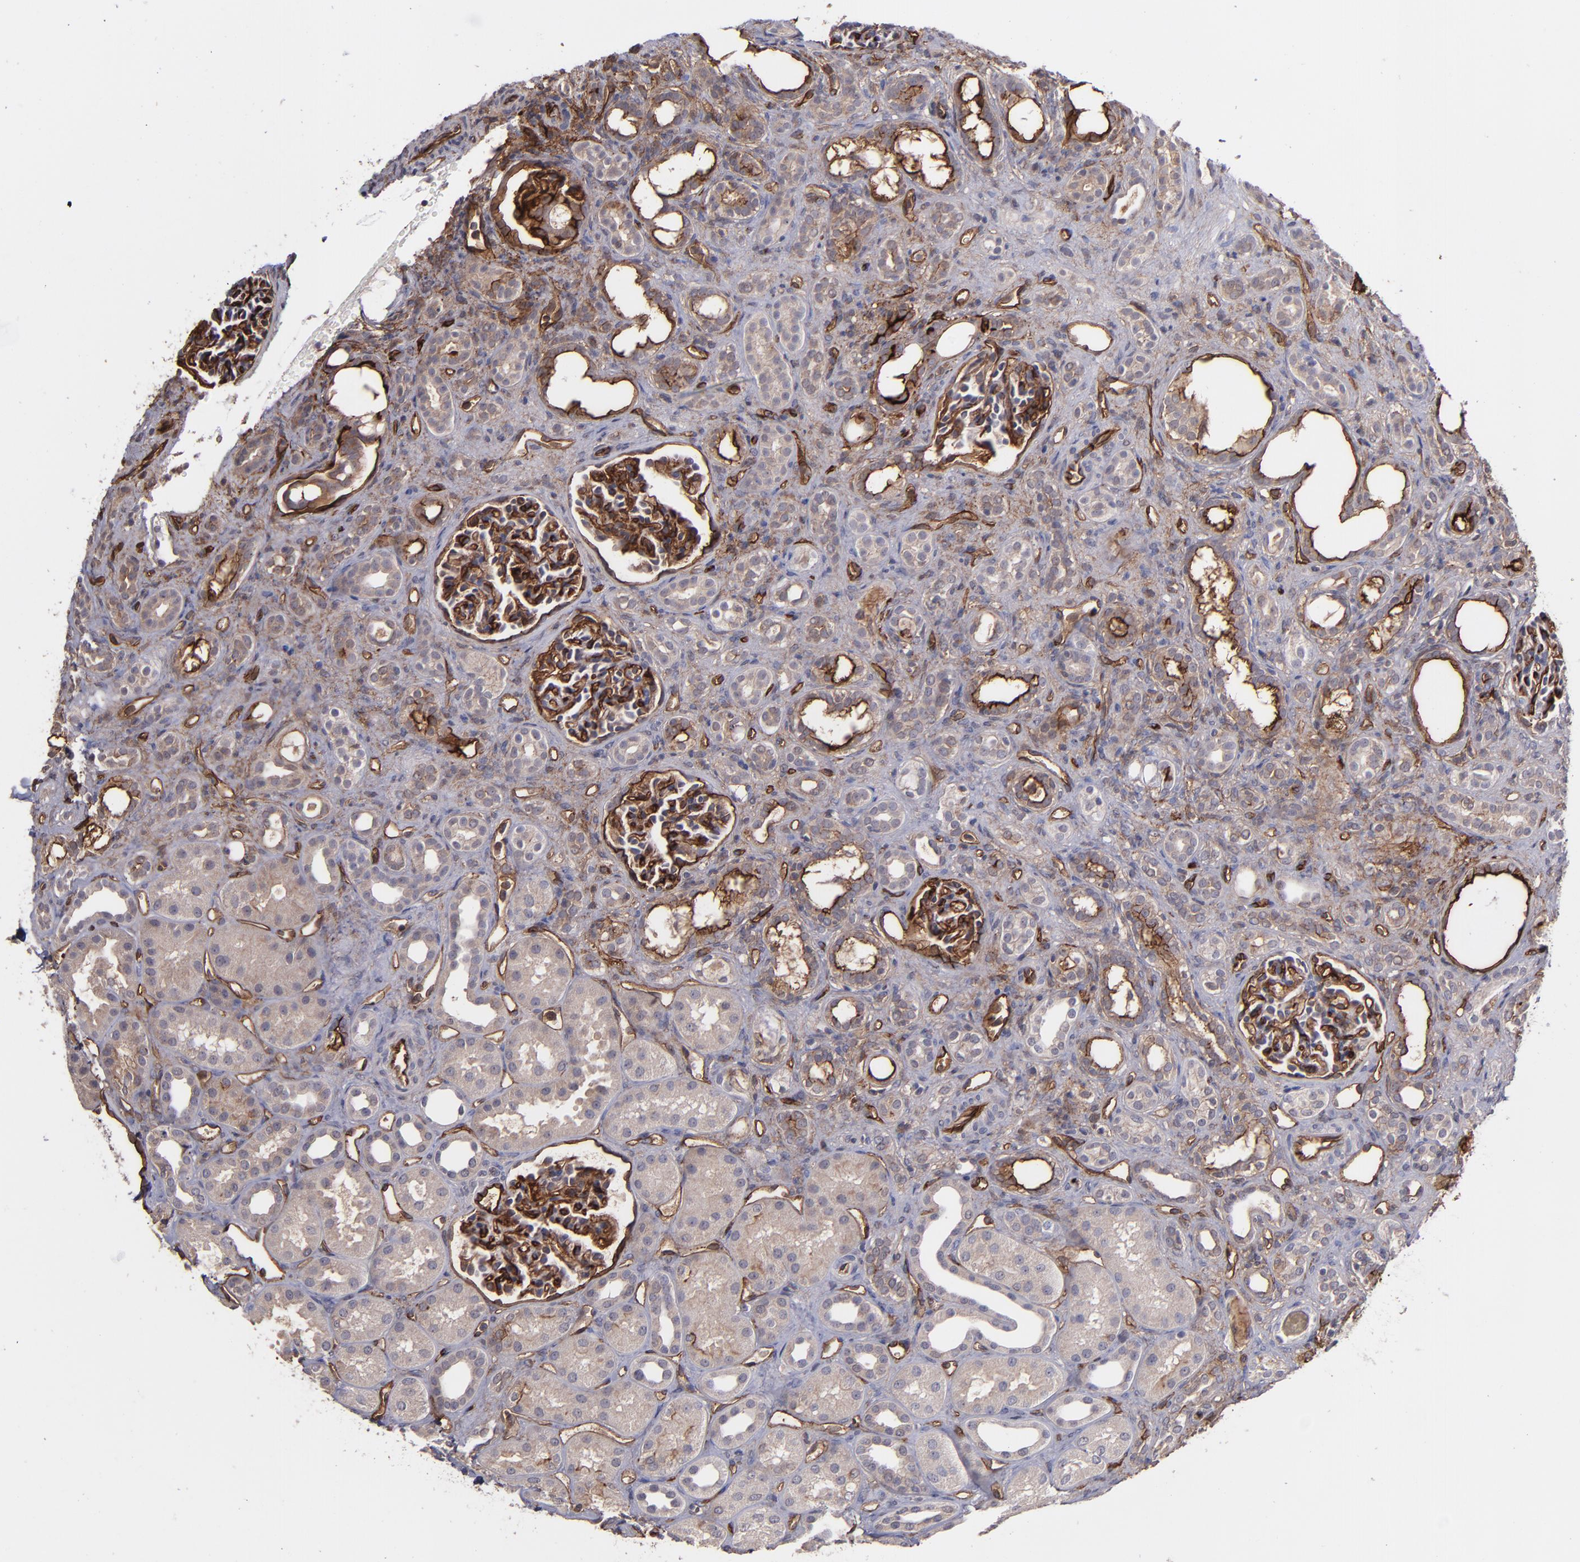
{"staining": {"intensity": "strong", "quantity": ">75%", "location": "cytoplasmic/membranous"}, "tissue": "kidney", "cell_type": "Cells in glomeruli", "image_type": "normal", "snomed": [{"axis": "morphology", "description": "Normal tissue, NOS"}, {"axis": "topography", "description": "Kidney"}], "caption": "Kidney stained with a protein marker displays strong staining in cells in glomeruli.", "gene": "ICAM1", "patient": {"sex": "male", "age": 7}}